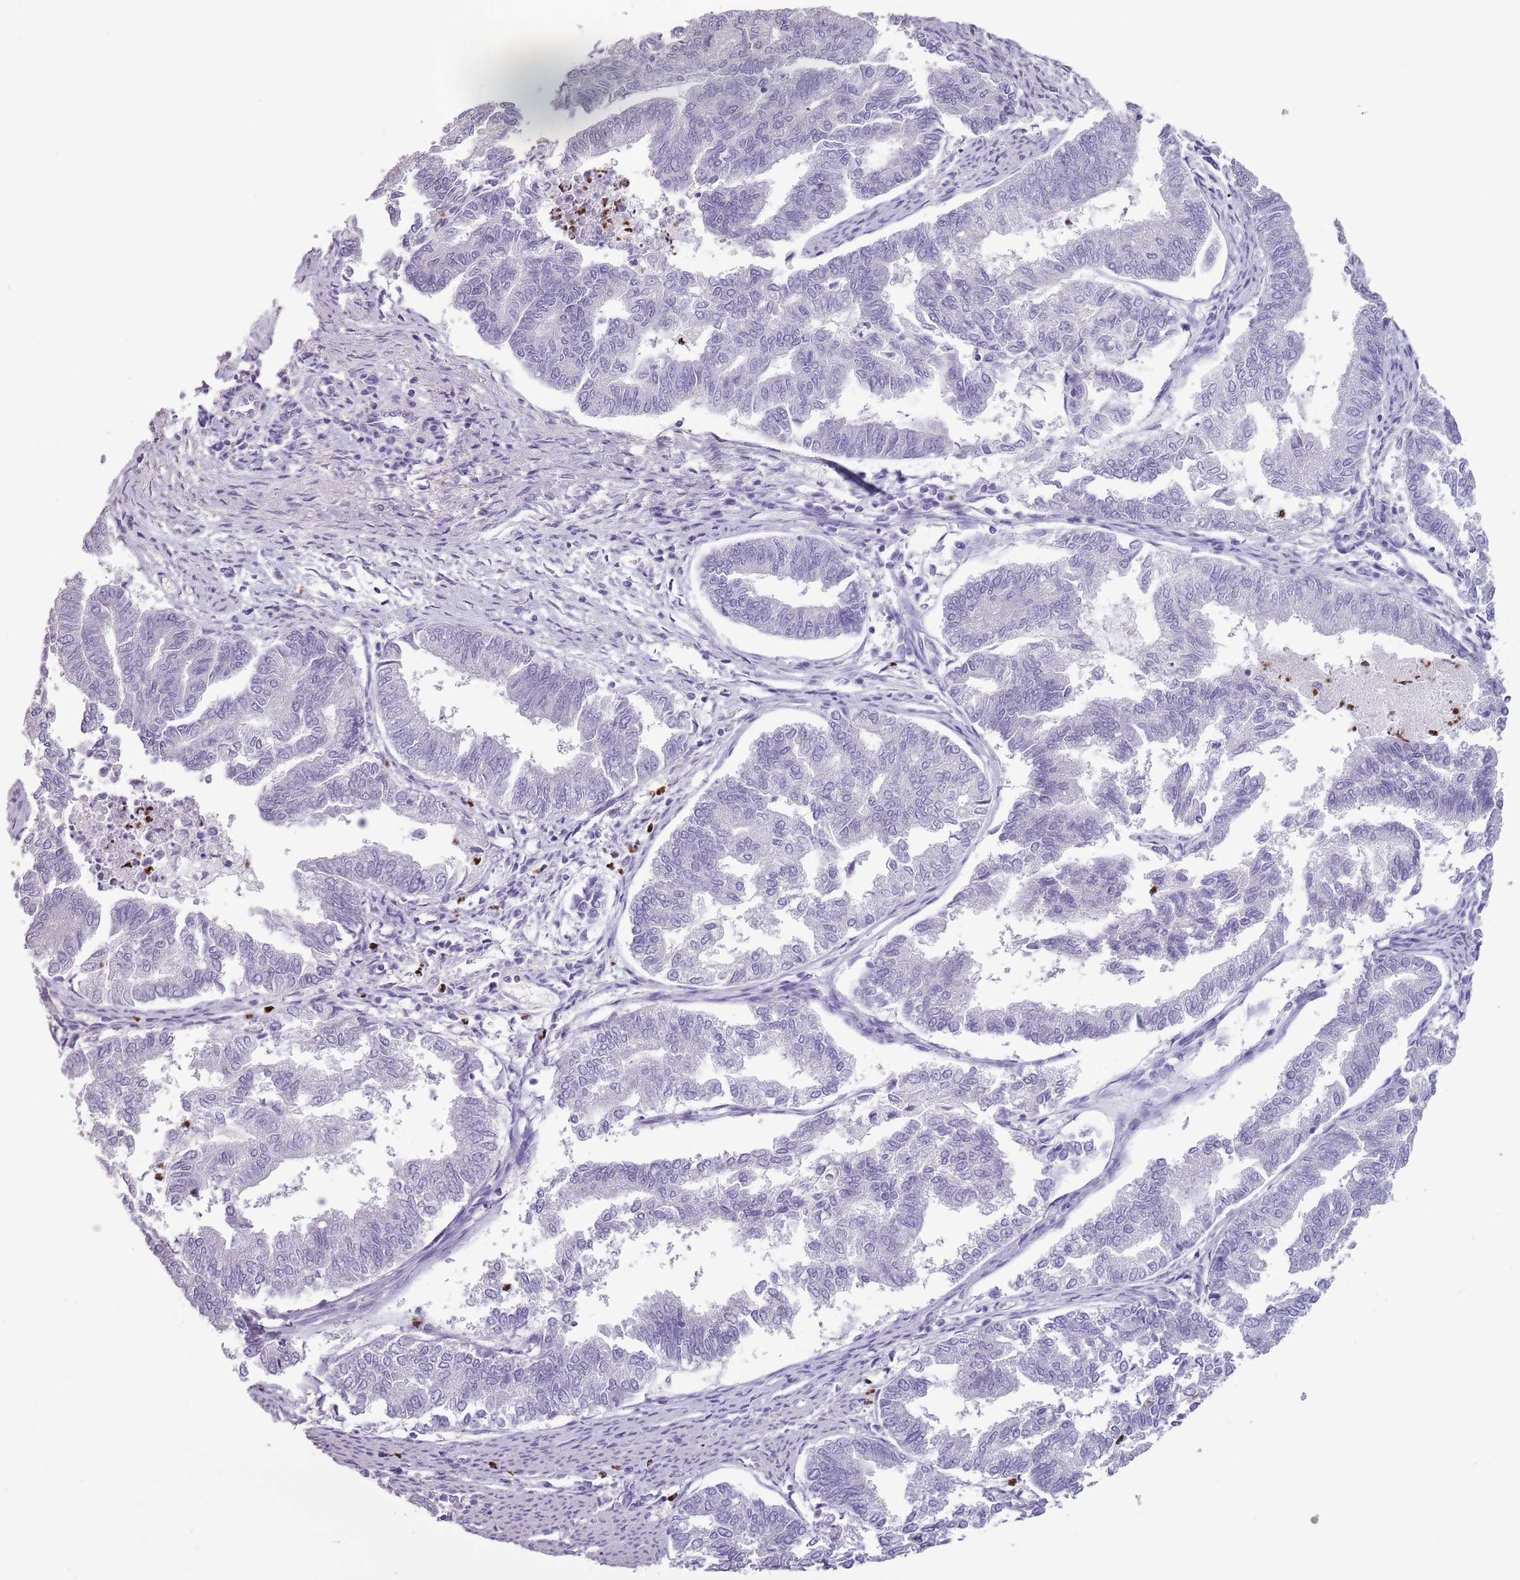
{"staining": {"intensity": "negative", "quantity": "none", "location": "none"}, "tissue": "endometrial cancer", "cell_type": "Tumor cells", "image_type": "cancer", "snomed": [{"axis": "morphology", "description": "Adenocarcinoma, NOS"}, {"axis": "topography", "description": "Endometrium"}], "caption": "The image reveals no staining of tumor cells in endometrial cancer (adenocarcinoma). Nuclei are stained in blue.", "gene": "CELF6", "patient": {"sex": "female", "age": 79}}